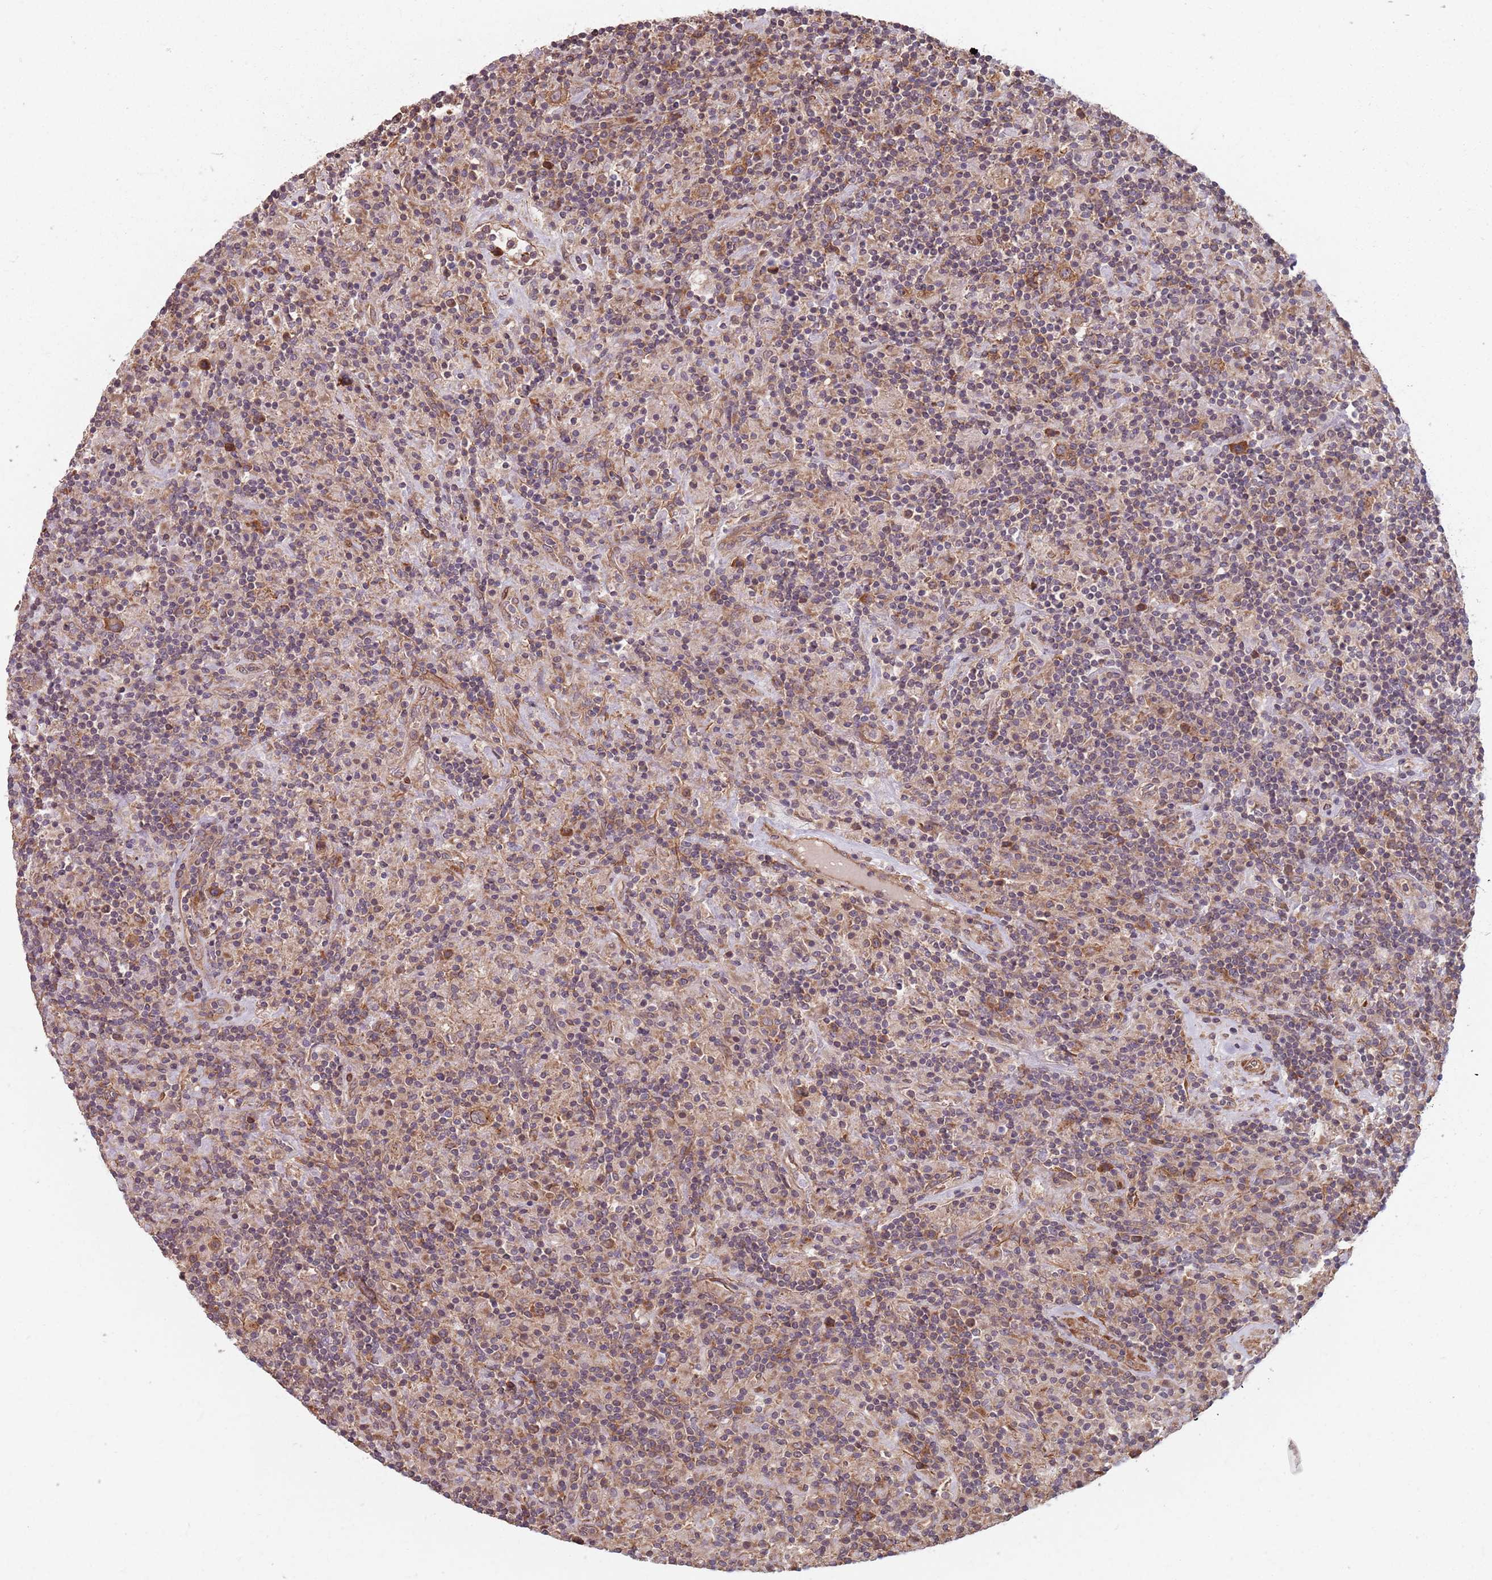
{"staining": {"intensity": "moderate", "quantity": ">75%", "location": "cytoplasmic/membranous"}, "tissue": "lymphoma", "cell_type": "Tumor cells", "image_type": "cancer", "snomed": [{"axis": "morphology", "description": "Hodgkin's disease, NOS"}, {"axis": "topography", "description": "Lymph node"}], "caption": "Hodgkin's disease stained with a brown dye displays moderate cytoplasmic/membranous positive expression in about >75% of tumor cells.", "gene": "NOTCH3", "patient": {"sex": "male", "age": 70}}